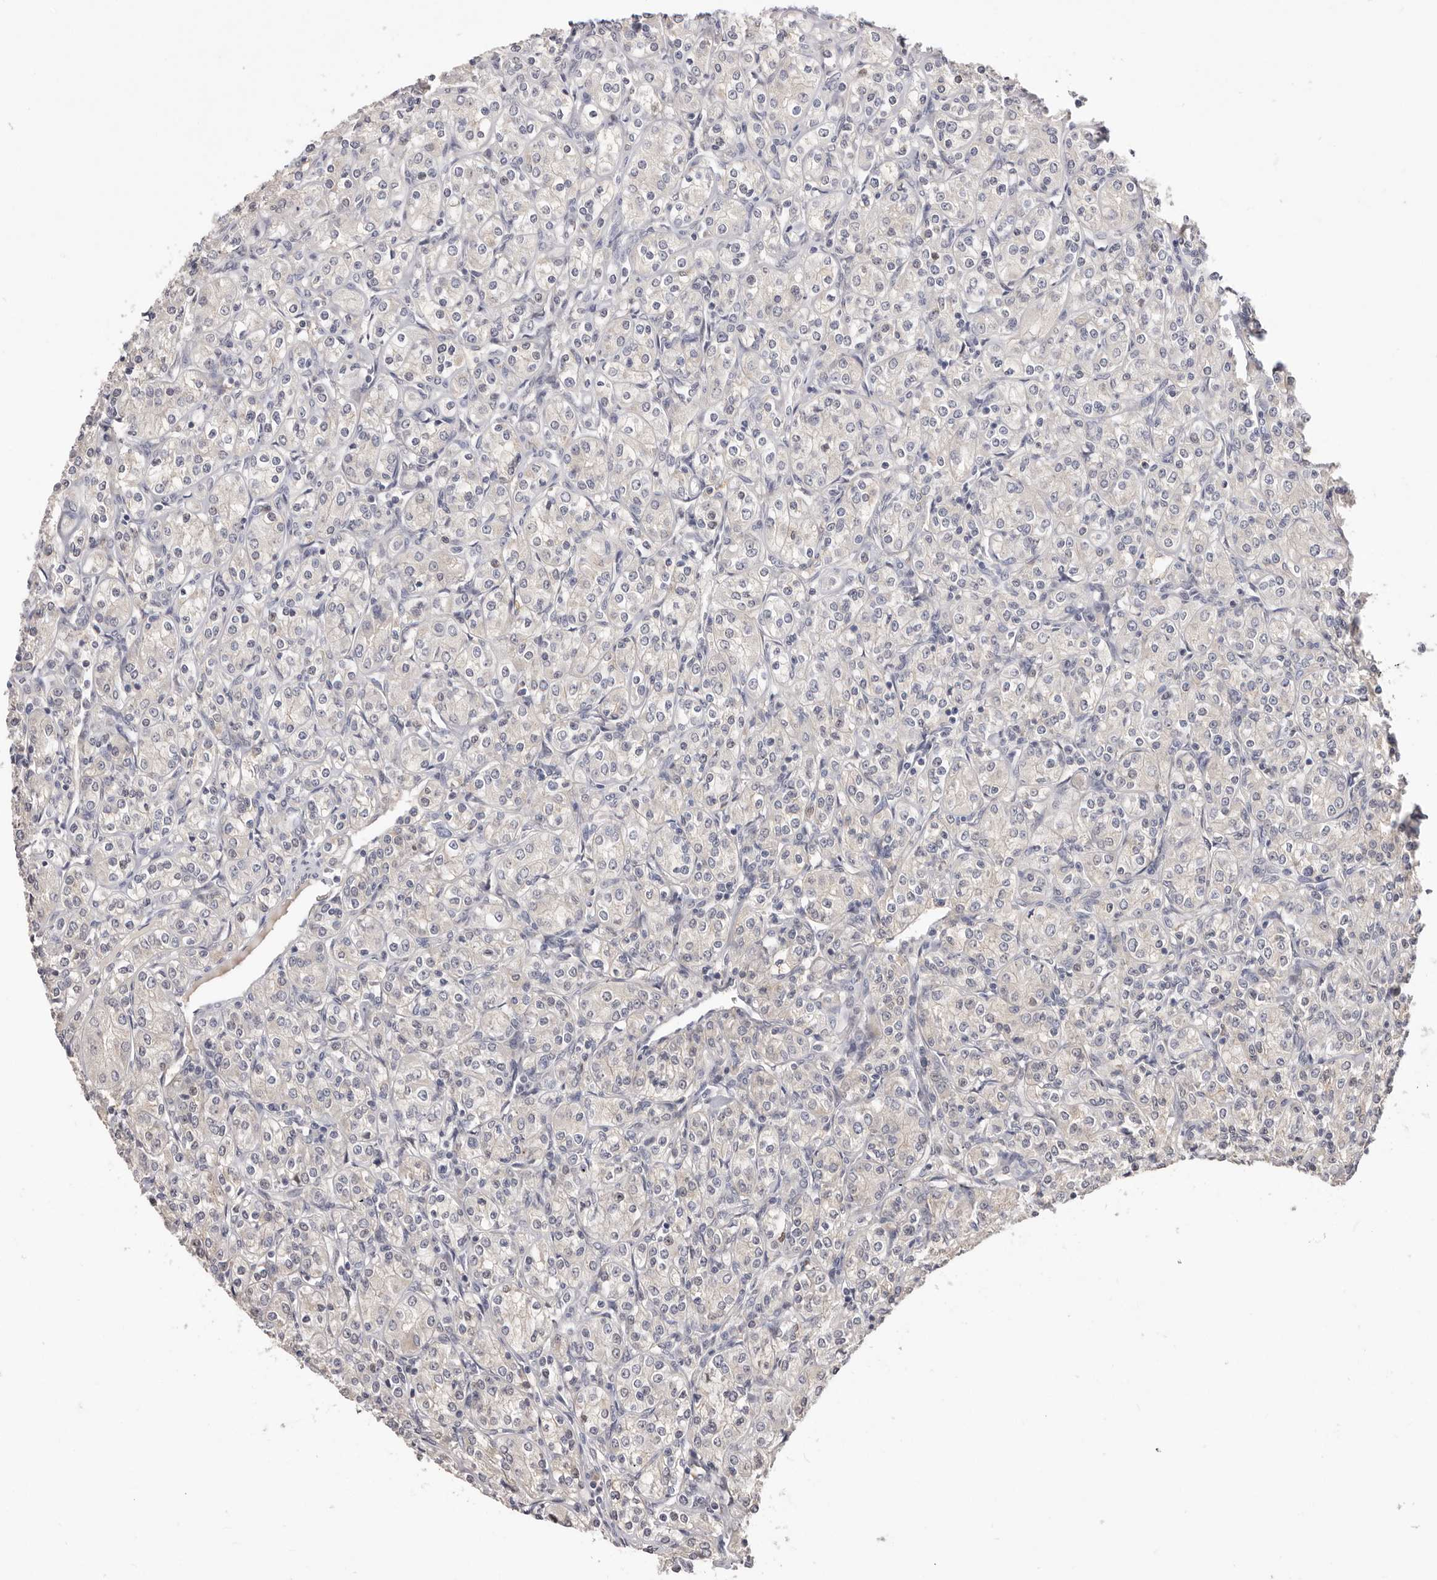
{"staining": {"intensity": "negative", "quantity": "none", "location": "none"}, "tissue": "renal cancer", "cell_type": "Tumor cells", "image_type": "cancer", "snomed": [{"axis": "morphology", "description": "Adenocarcinoma, NOS"}, {"axis": "topography", "description": "Kidney"}], "caption": "This is a photomicrograph of immunohistochemistry staining of renal cancer (adenocarcinoma), which shows no staining in tumor cells.", "gene": "DOP1A", "patient": {"sex": "male", "age": 77}}